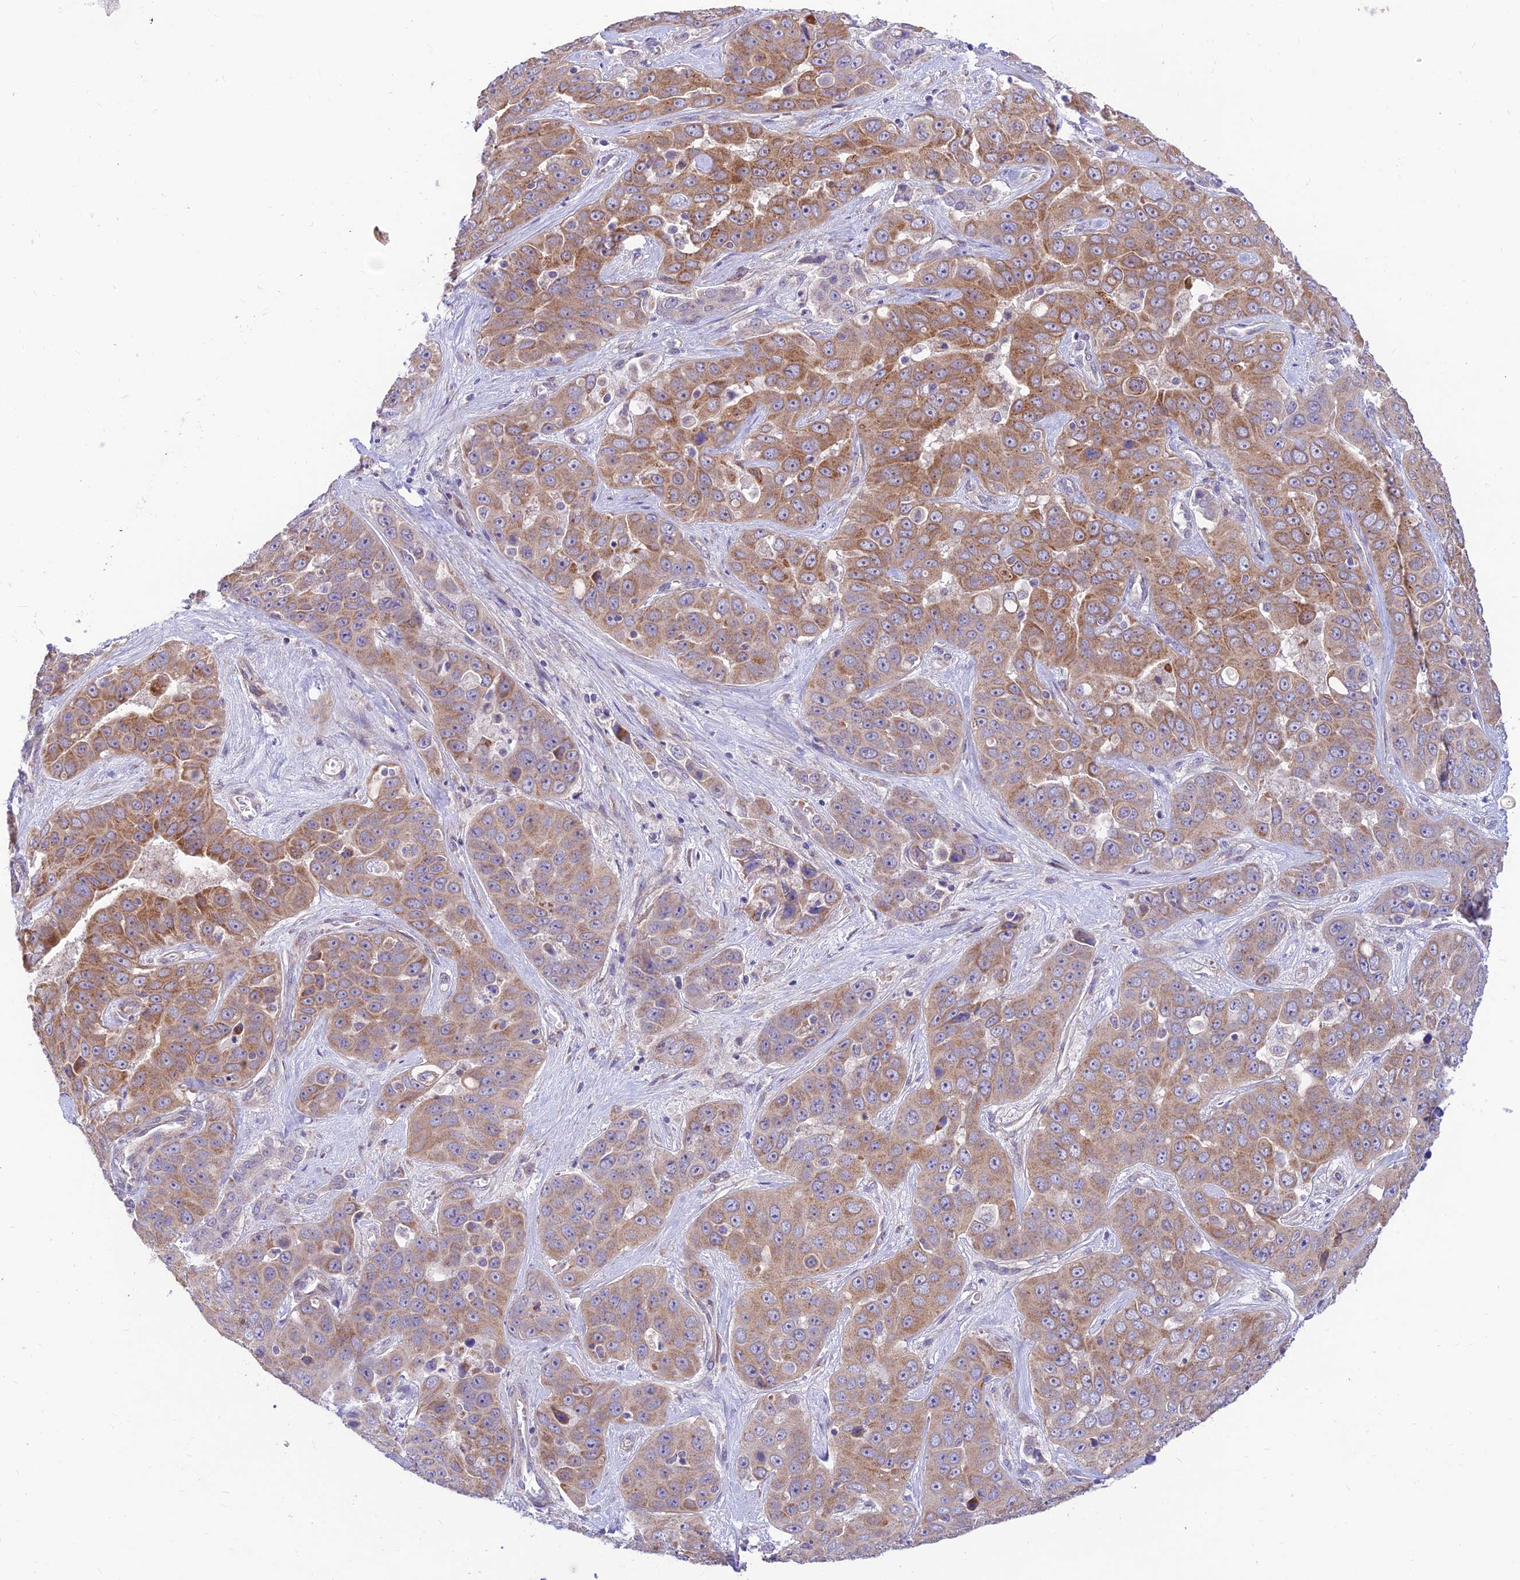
{"staining": {"intensity": "moderate", "quantity": ">75%", "location": "cytoplasmic/membranous"}, "tissue": "liver cancer", "cell_type": "Tumor cells", "image_type": "cancer", "snomed": [{"axis": "morphology", "description": "Cholangiocarcinoma"}, {"axis": "topography", "description": "Liver"}], "caption": "DAB immunohistochemical staining of human liver cholangiocarcinoma shows moderate cytoplasmic/membranous protein expression in about >75% of tumor cells.", "gene": "FAM186B", "patient": {"sex": "female", "age": 52}}